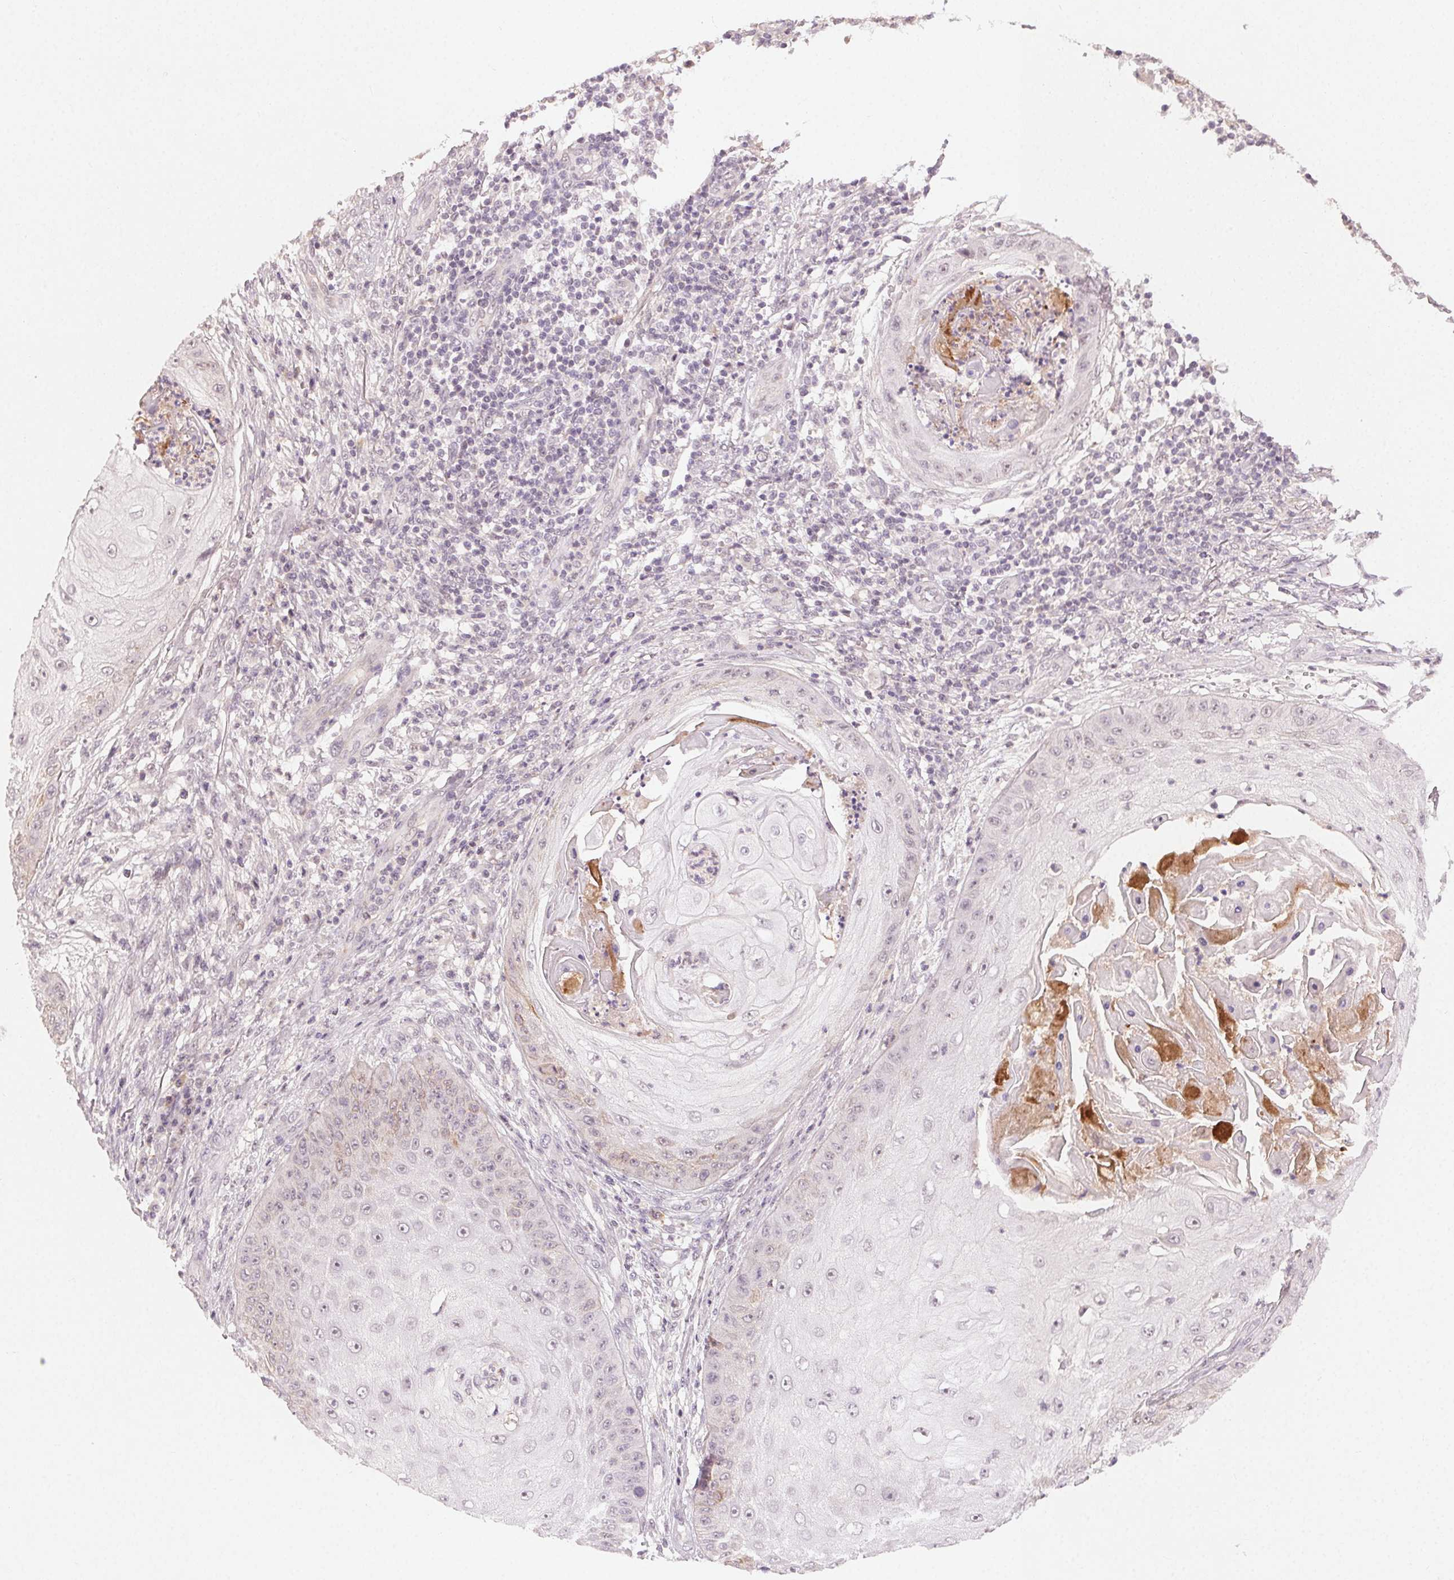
{"staining": {"intensity": "negative", "quantity": "none", "location": "none"}, "tissue": "skin cancer", "cell_type": "Tumor cells", "image_type": "cancer", "snomed": [{"axis": "morphology", "description": "Squamous cell carcinoma, NOS"}, {"axis": "topography", "description": "Skin"}], "caption": "This is an immunohistochemistry (IHC) micrograph of squamous cell carcinoma (skin). There is no positivity in tumor cells.", "gene": "TUB", "patient": {"sex": "male", "age": 70}}